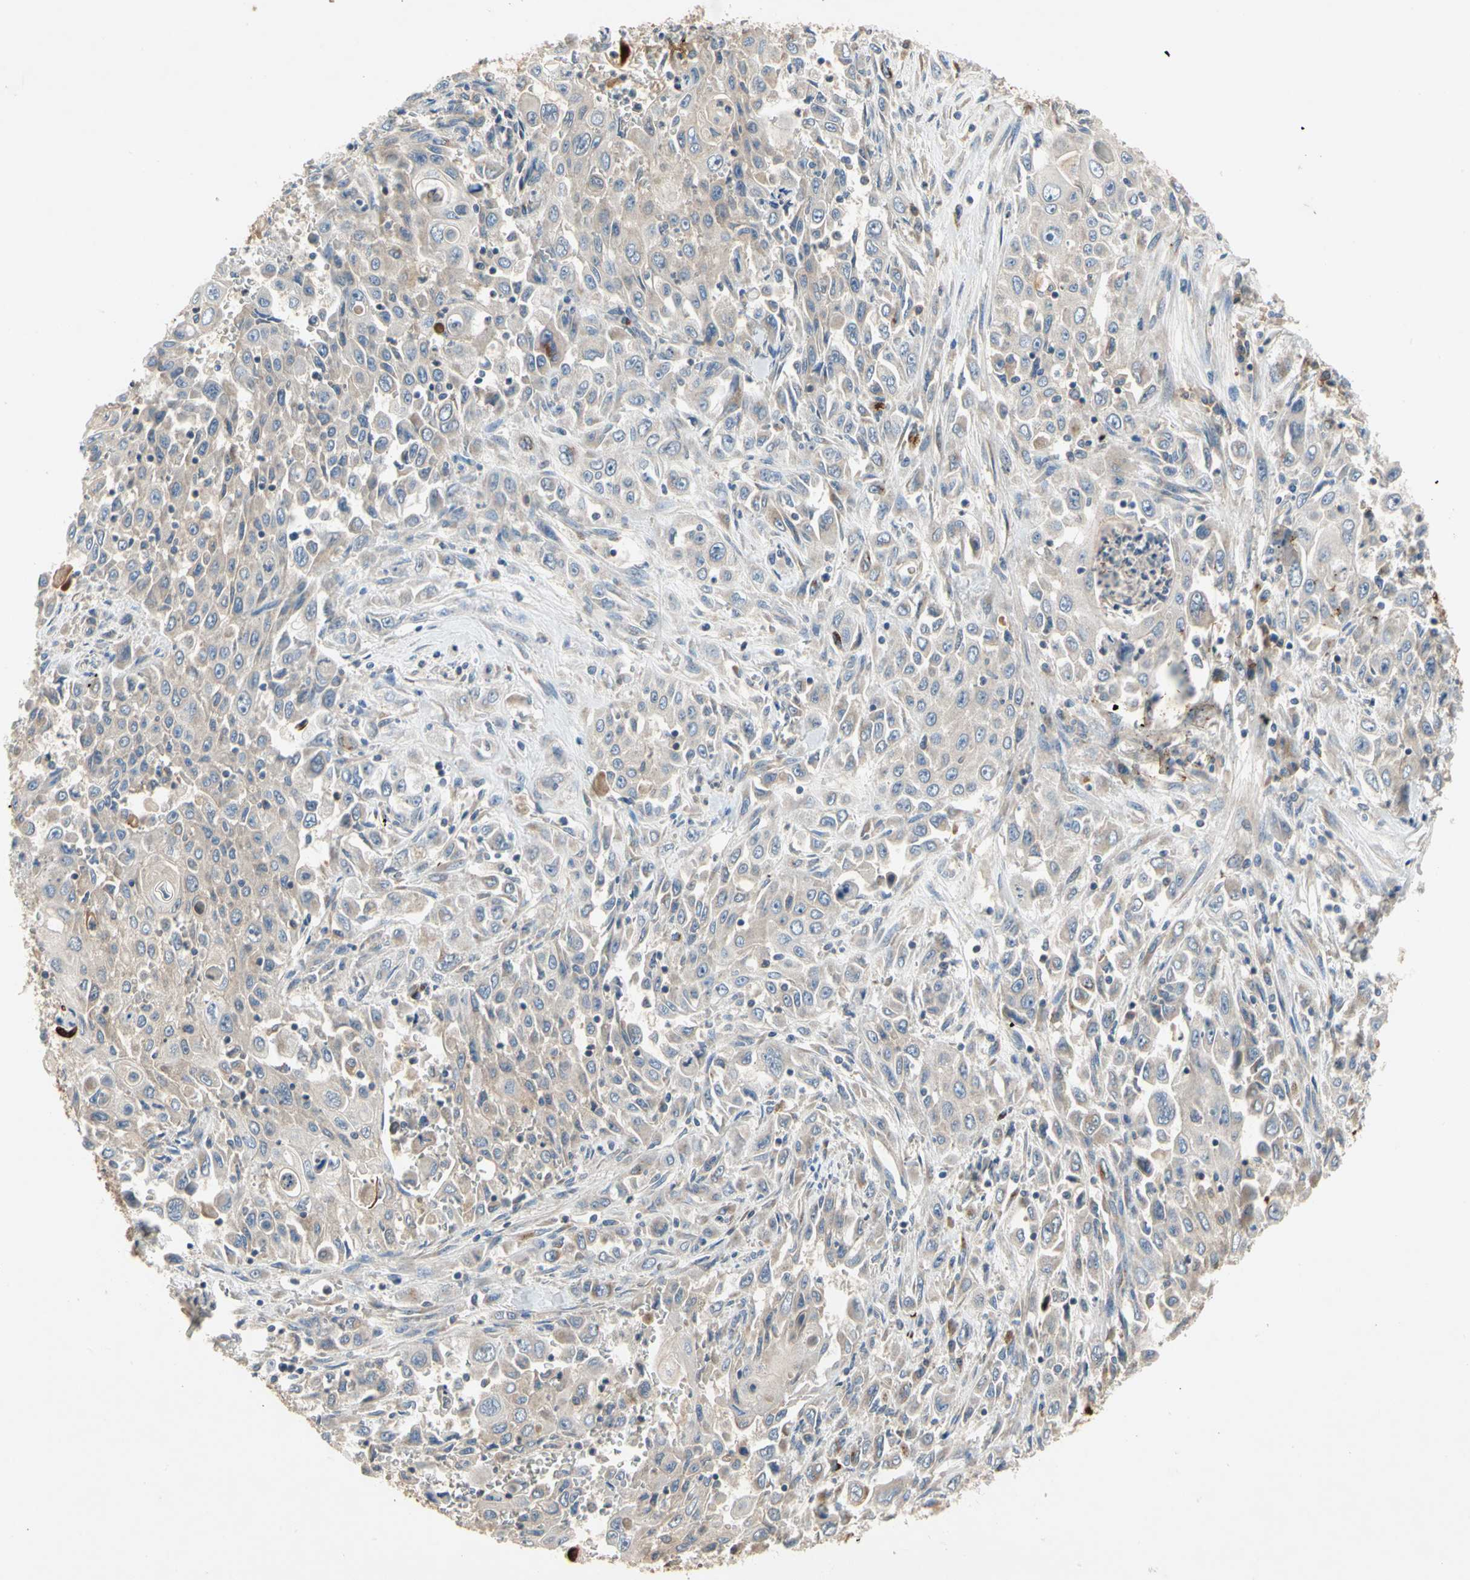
{"staining": {"intensity": "weak", "quantity": ">75%", "location": "cytoplasmic/membranous"}, "tissue": "pancreatic cancer", "cell_type": "Tumor cells", "image_type": "cancer", "snomed": [{"axis": "morphology", "description": "Adenocarcinoma, NOS"}, {"axis": "topography", "description": "Pancreas"}], "caption": "Human pancreatic cancer (adenocarcinoma) stained with a protein marker demonstrates weak staining in tumor cells.", "gene": "XYLT1", "patient": {"sex": "male", "age": 70}}